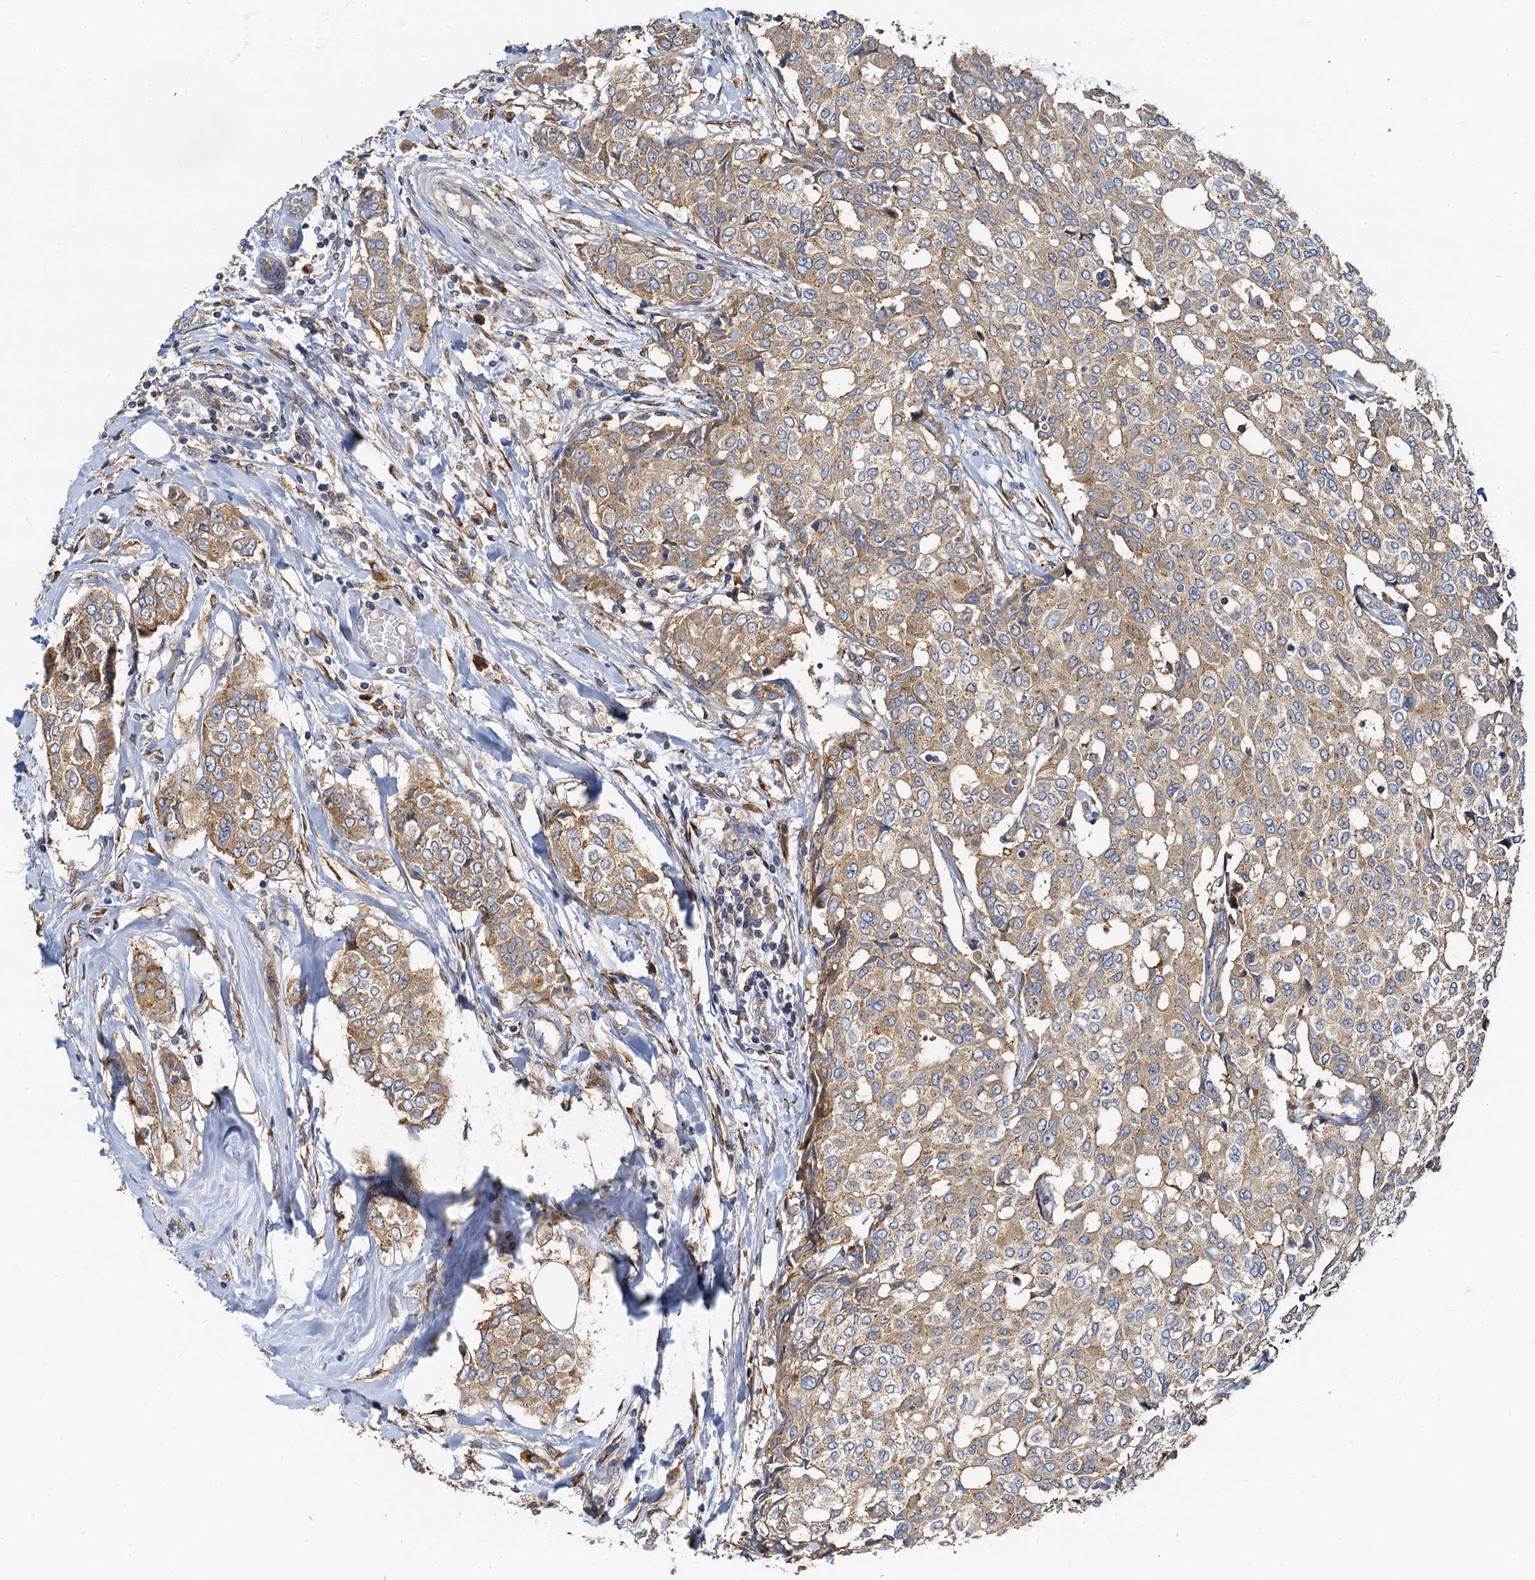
{"staining": {"intensity": "moderate", "quantity": "25%-75%", "location": "cytoplasmic/membranous"}, "tissue": "breast cancer", "cell_type": "Tumor cells", "image_type": "cancer", "snomed": [{"axis": "morphology", "description": "Lobular carcinoma"}, {"axis": "topography", "description": "Breast"}], "caption": "High-magnification brightfield microscopy of breast cancer stained with DAB (brown) and counterstained with hematoxylin (blue). tumor cells exhibit moderate cytoplasmic/membranous staining is seen in about25%-75% of cells. Using DAB (3,3'-diaminobenzidine) (brown) and hematoxylin (blue) stains, captured at high magnification using brightfield microscopy.", "gene": "NKAPD1", "patient": {"sex": "female", "age": 51}}